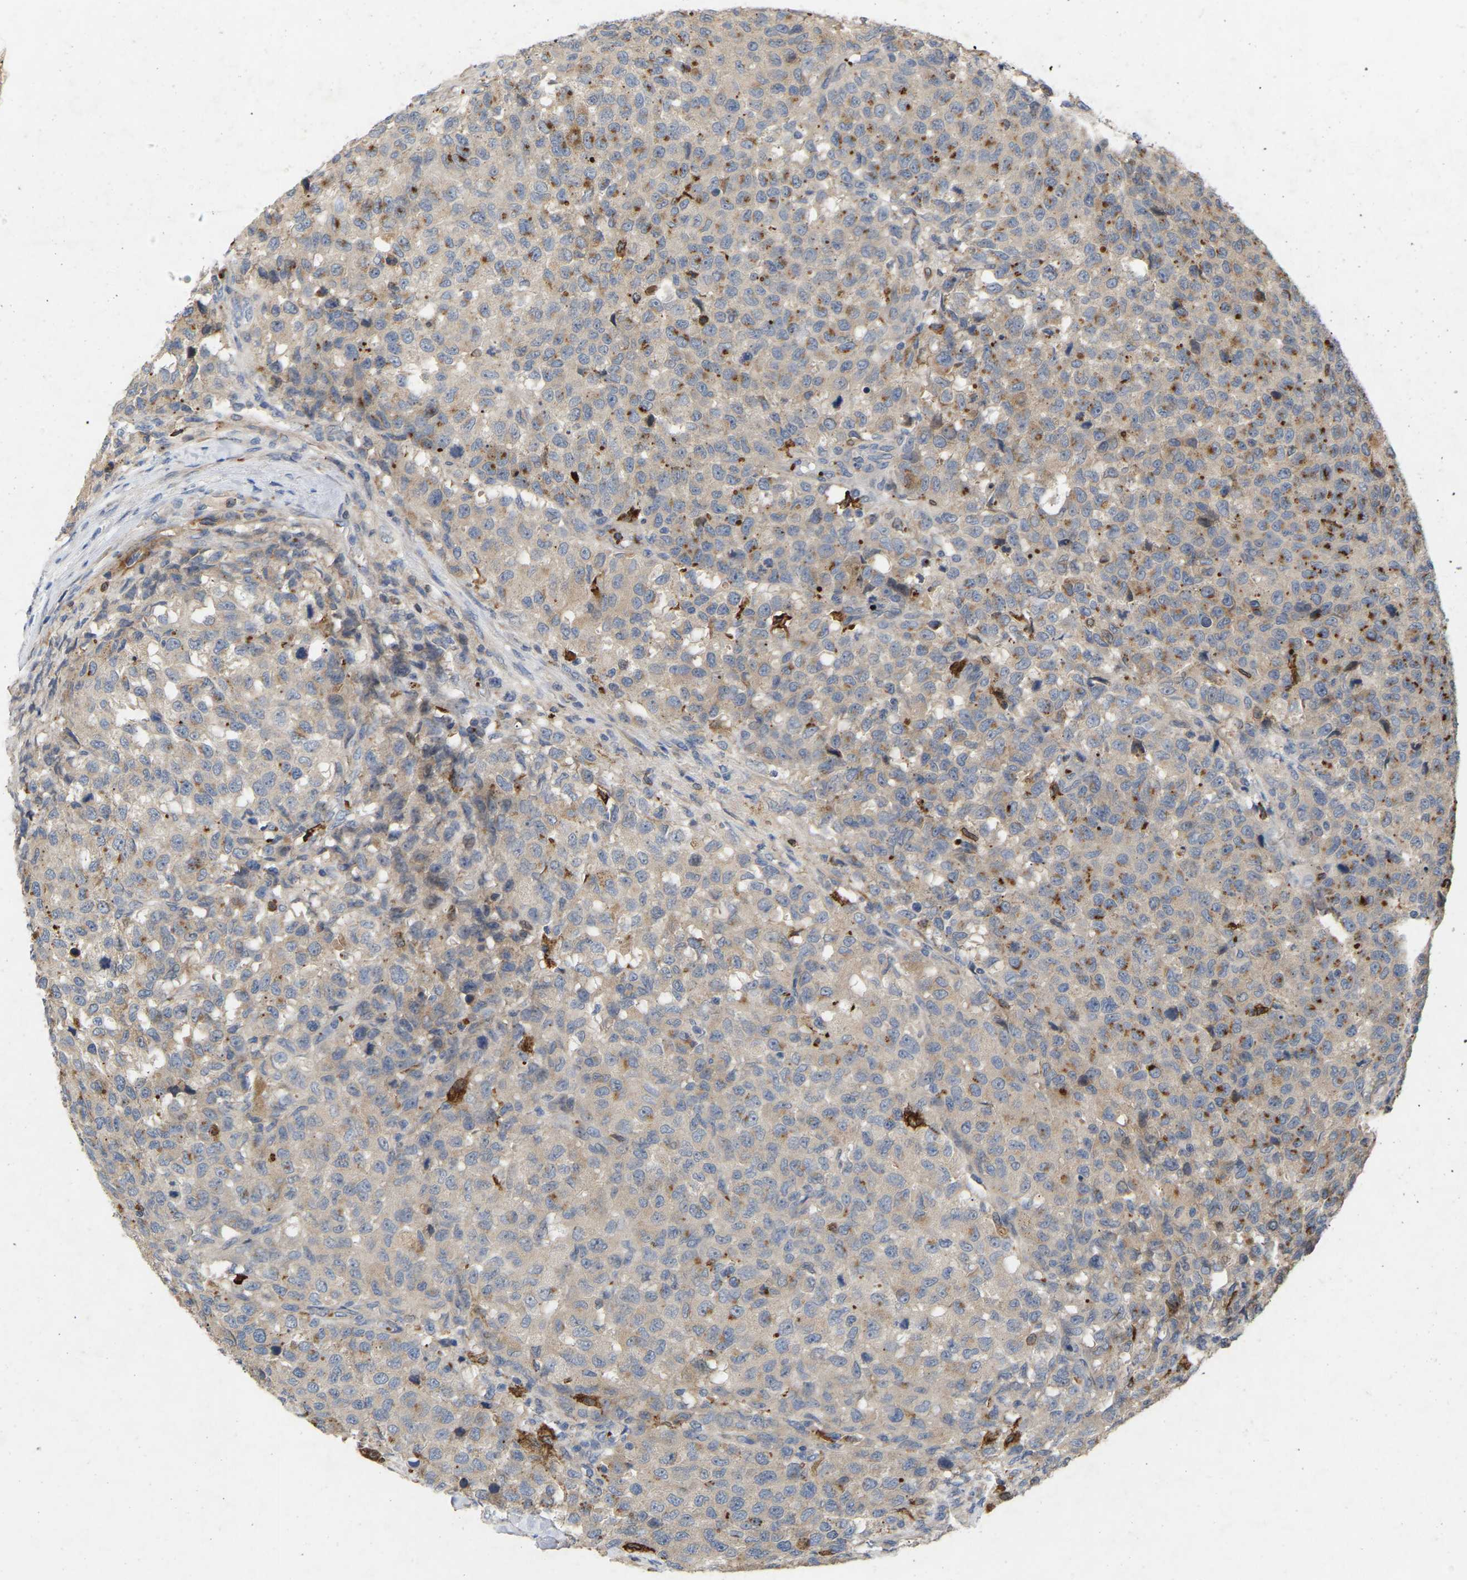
{"staining": {"intensity": "weak", "quantity": ">75%", "location": "cytoplasmic/membranous"}, "tissue": "testis cancer", "cell_type": "Tumor cells", "image_type": "cancer", "snomed": [{"axis": "morphology", "description": "Seminoma, NOS"}, {"axis": "topography", "description": "Testis"}], "caption": "Protein staining of seminoma (testis) tissue displays weak cytoplasmic/membranous positivity in about >75% of tumor cells.", "gene": "RHEB", "patient": {"sex": "male", "age": 59}}